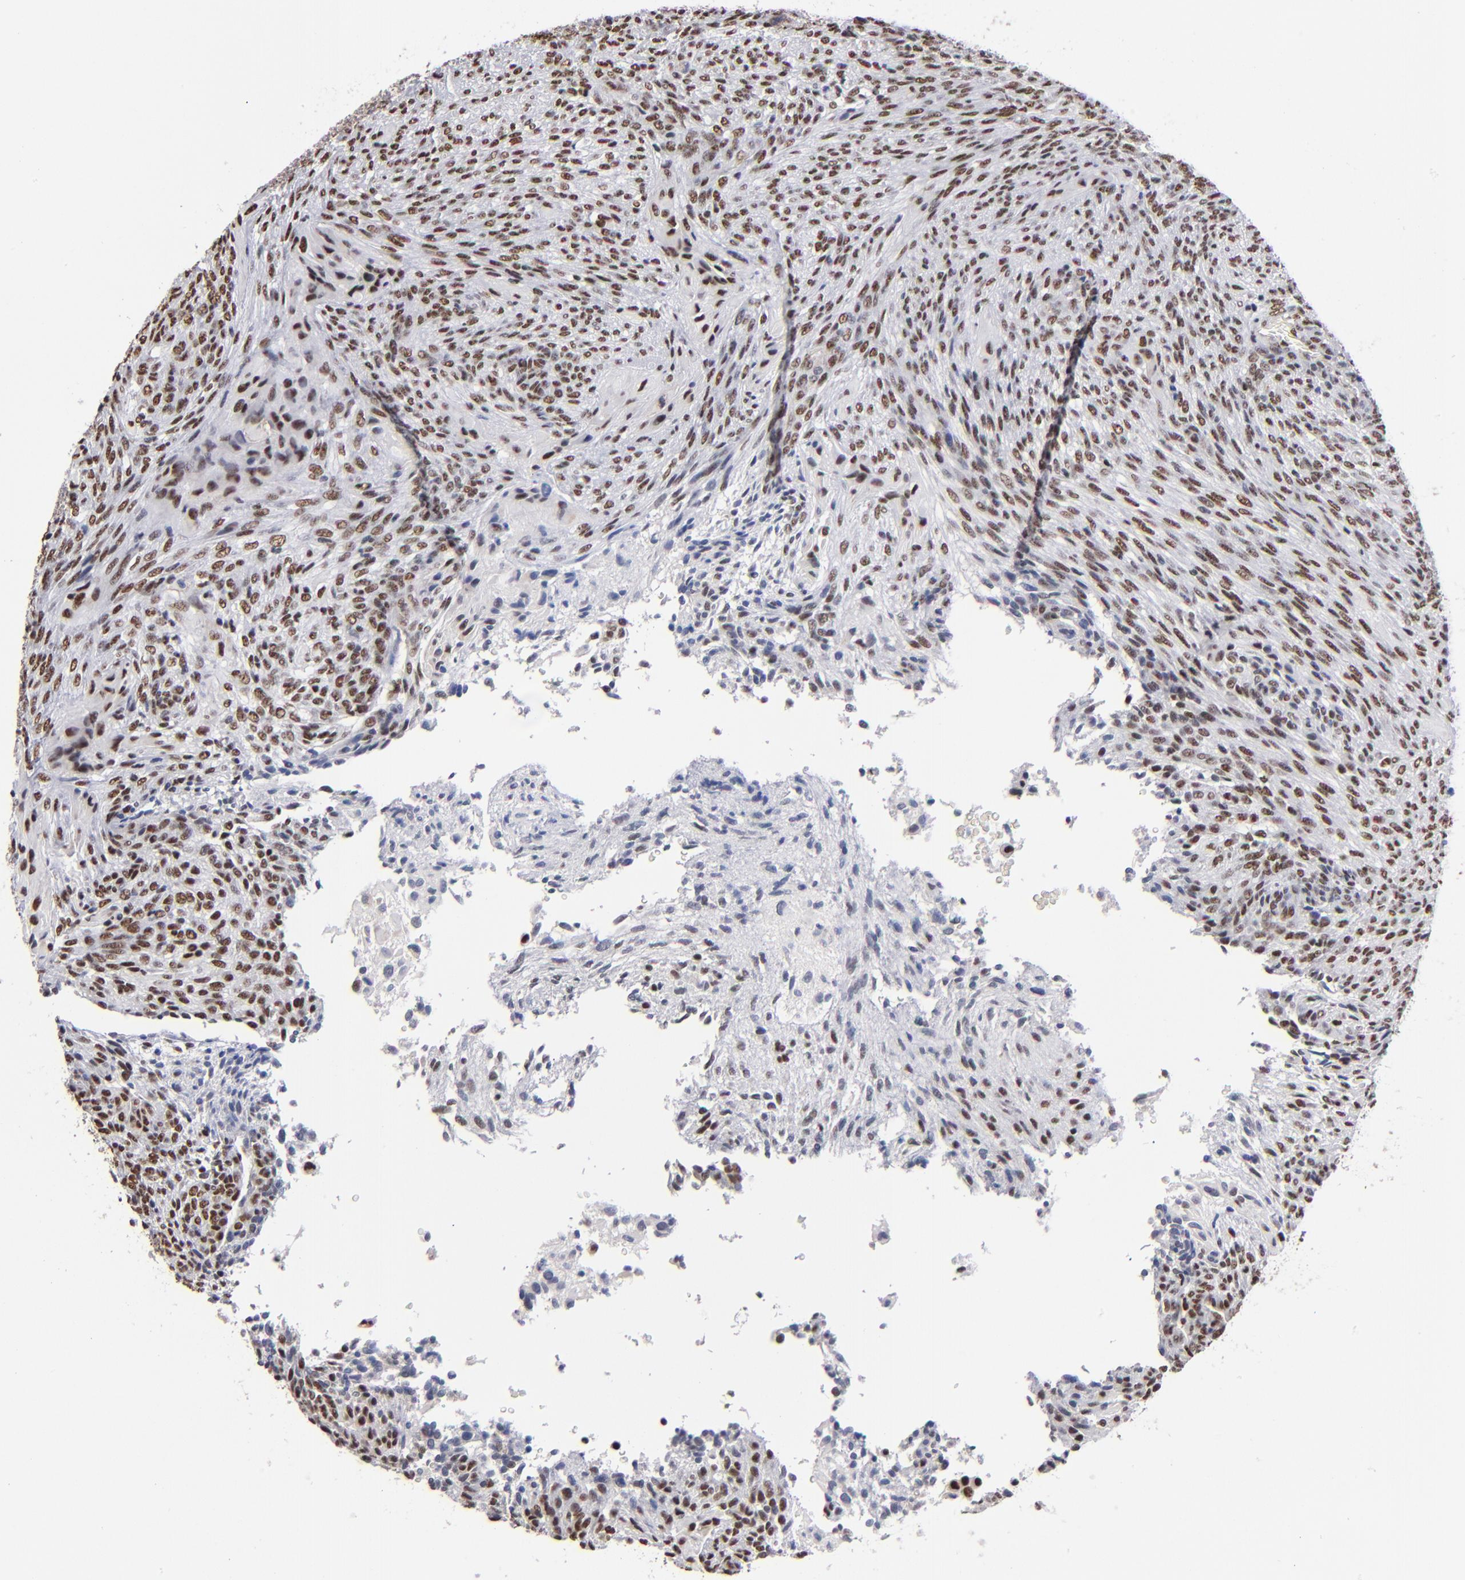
{"staining": {"intensity": "strong", "quantity": ">75%", "location": "nuclear"}, "tissue": "glioma", "cell_type": "Tumor cells", "image_type": "cancer", "snomed": [{"axis": "morphology", "description": "Glioma, malignant, High grade"}, {"axis": "topography", "description": "Cerebral cortex"}], "caption": "DAB immunohistochemical staining of glioma demonstrates strong nuclear protein positivity in about >75% of tumor cells. (Stains: DAB in brown, nuclei in blue, Microscopy: brightfield microscopy at high magnification).", "gene": "MN1", "patient": {"sex": "female", "age": 55}}